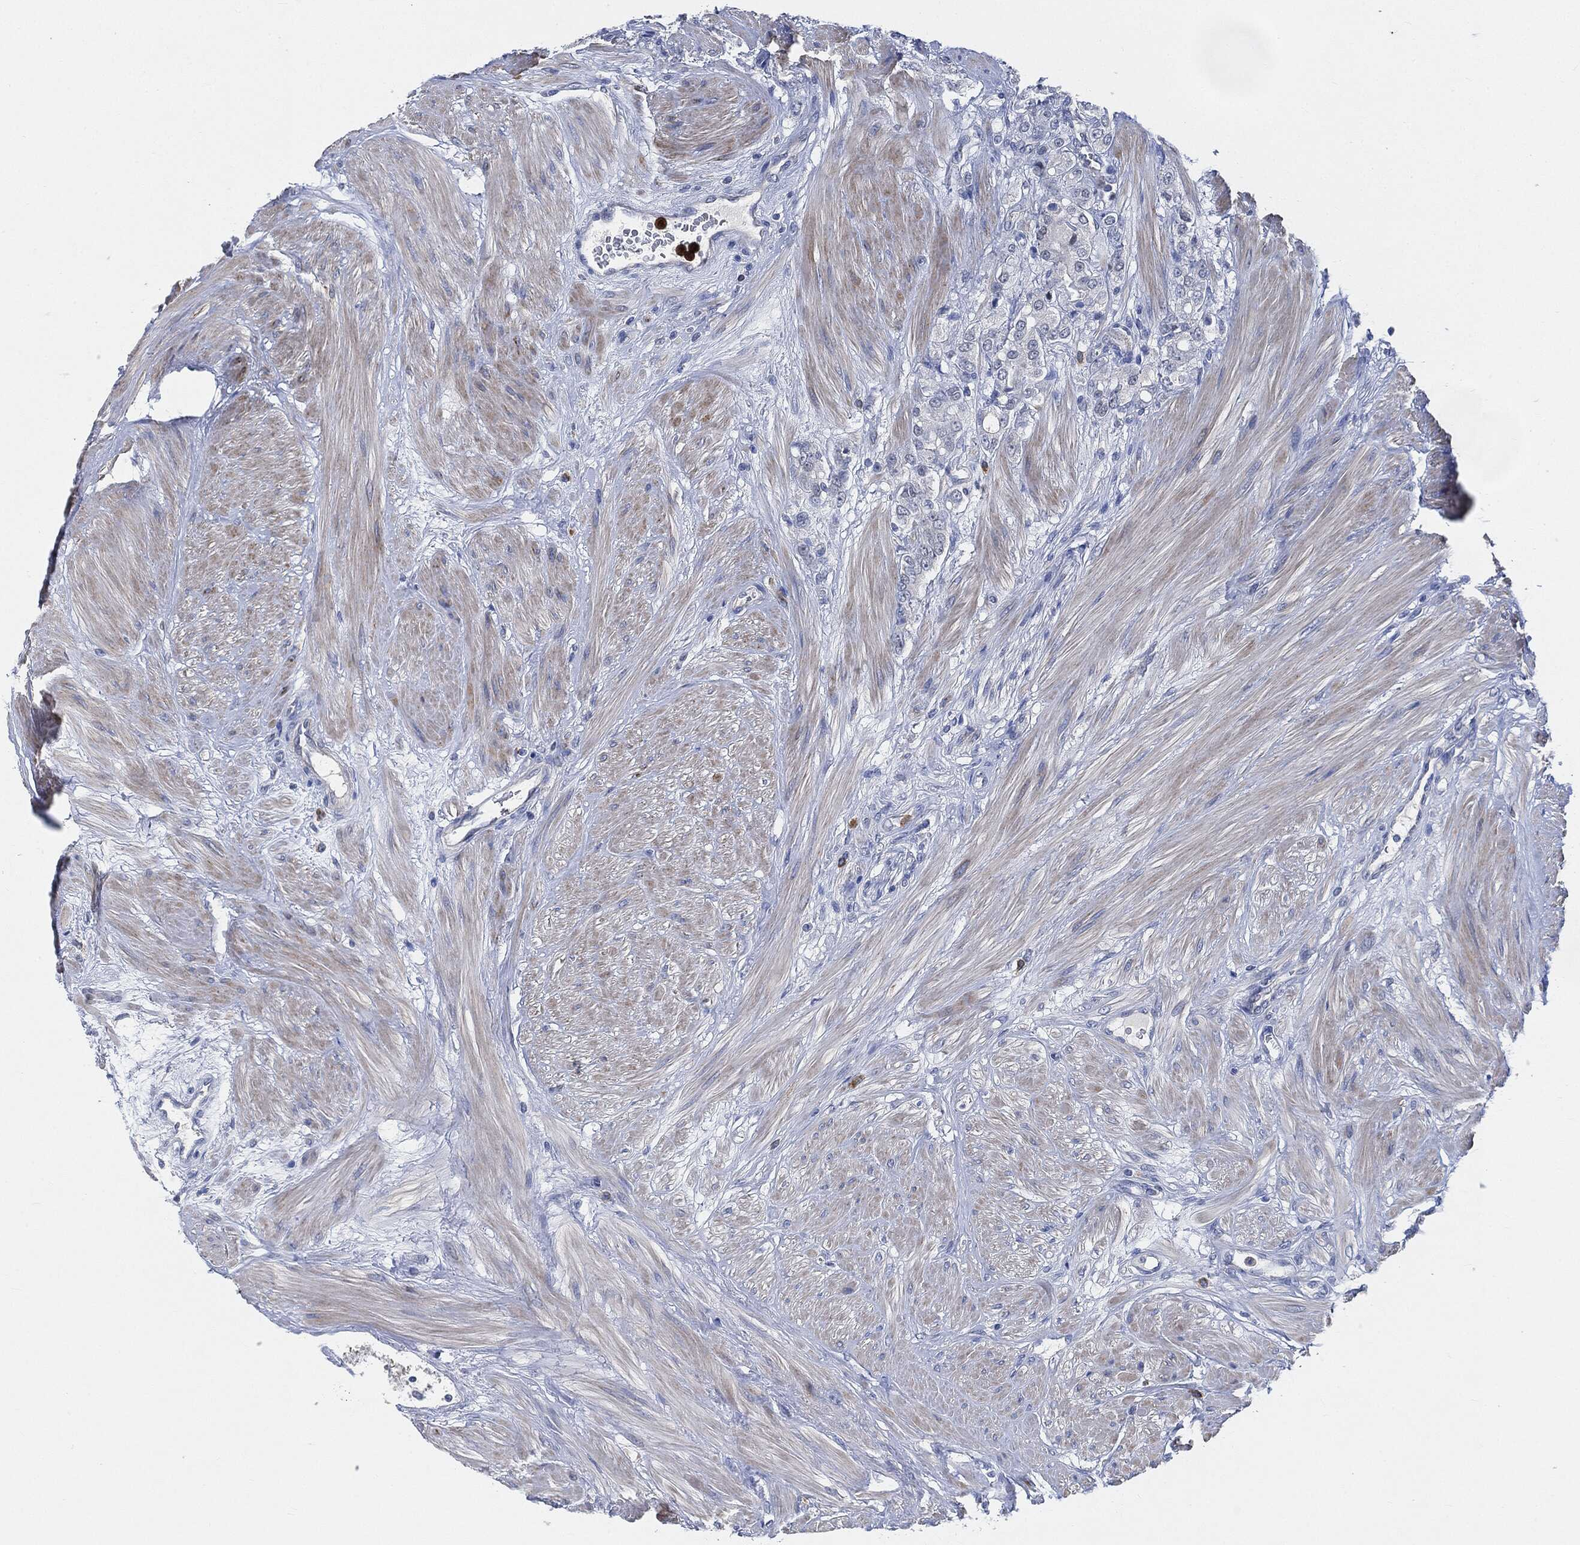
{"staining": {"intensity": "negative", "quantity": "none", "location": "none"}, "tissue": "prostate cancer", "cell_type": "Tumor cells", "image_type": "cancer", "snomed": [{"axis": "morphology", "description": "Adenocarcinoma, NOS"}, {"axis": "topography", "description": "Prostate and seminal vesicle, NOS"}, {"axis": "topography", "description": "Prostate"}], "caption": "High magnification brightfield microscopy of prostate cancer (adenocarcinoma) stained with DAB (brown) and counterstained with hematoxylin (blue): tumor cells show no significant expression.", "gene": "VSIG4", "patient": {"sex": "male", "age": 67}}